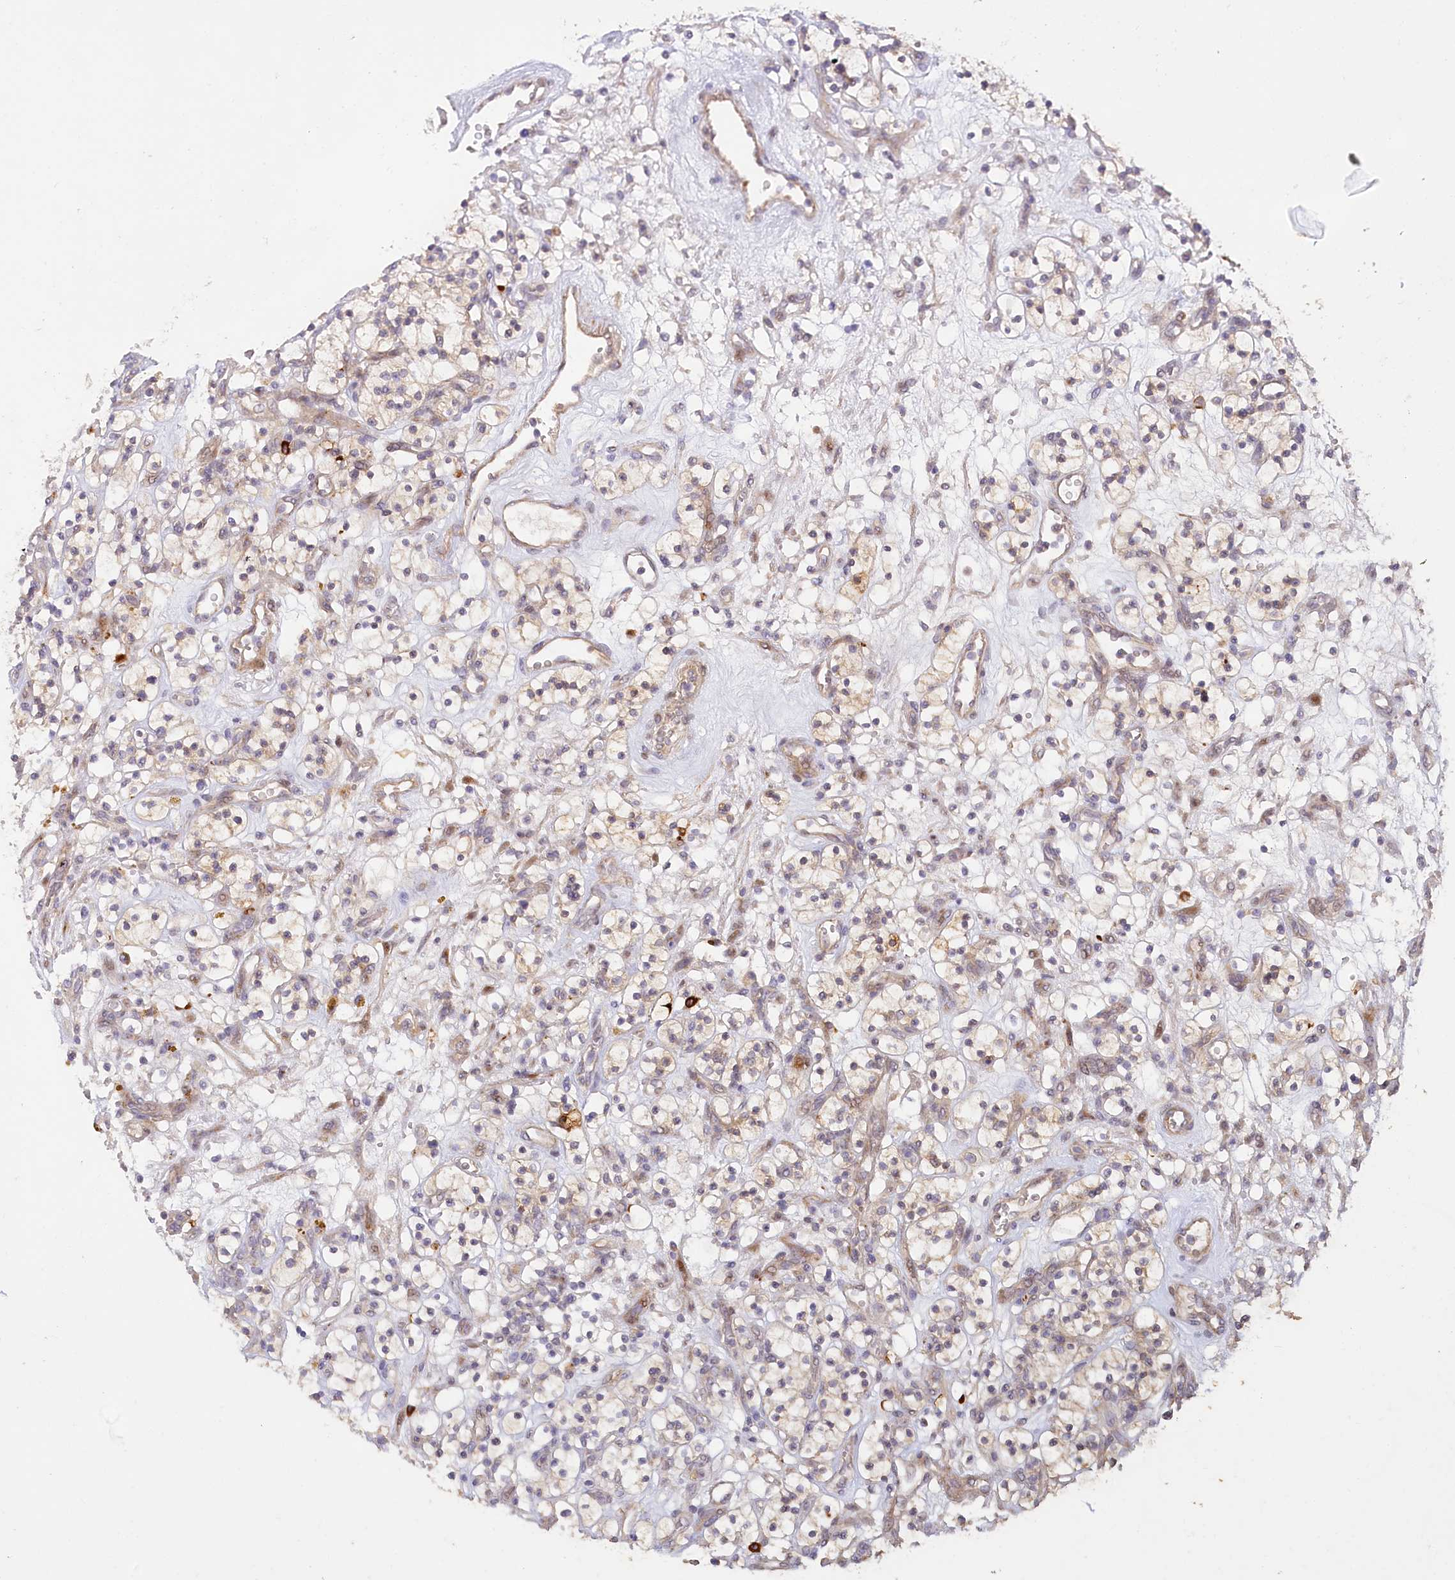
{"staining": {"intensity": "weak", "quantity": "25%-75%", "location": "cytoplasmic/membranous"}, "tissue": "renal cancer", "cell_type": "Tumor cells", "image_type": "cancer", "snomed": [{"axis": "morphology", "description": "Adenocarcinoma, NOS"}, {"axis": "topography", "description": "Kidney"}], "caption": "Brown immunohistochemical staining in human renal cancer (adenocarcinoma) reveals weak cytoplasmic/membranous positivity in approximately 25%-75% of tumor cells.", "gene": "IRAK1BP1", "patient": {"sex": "female", "age": 57}}